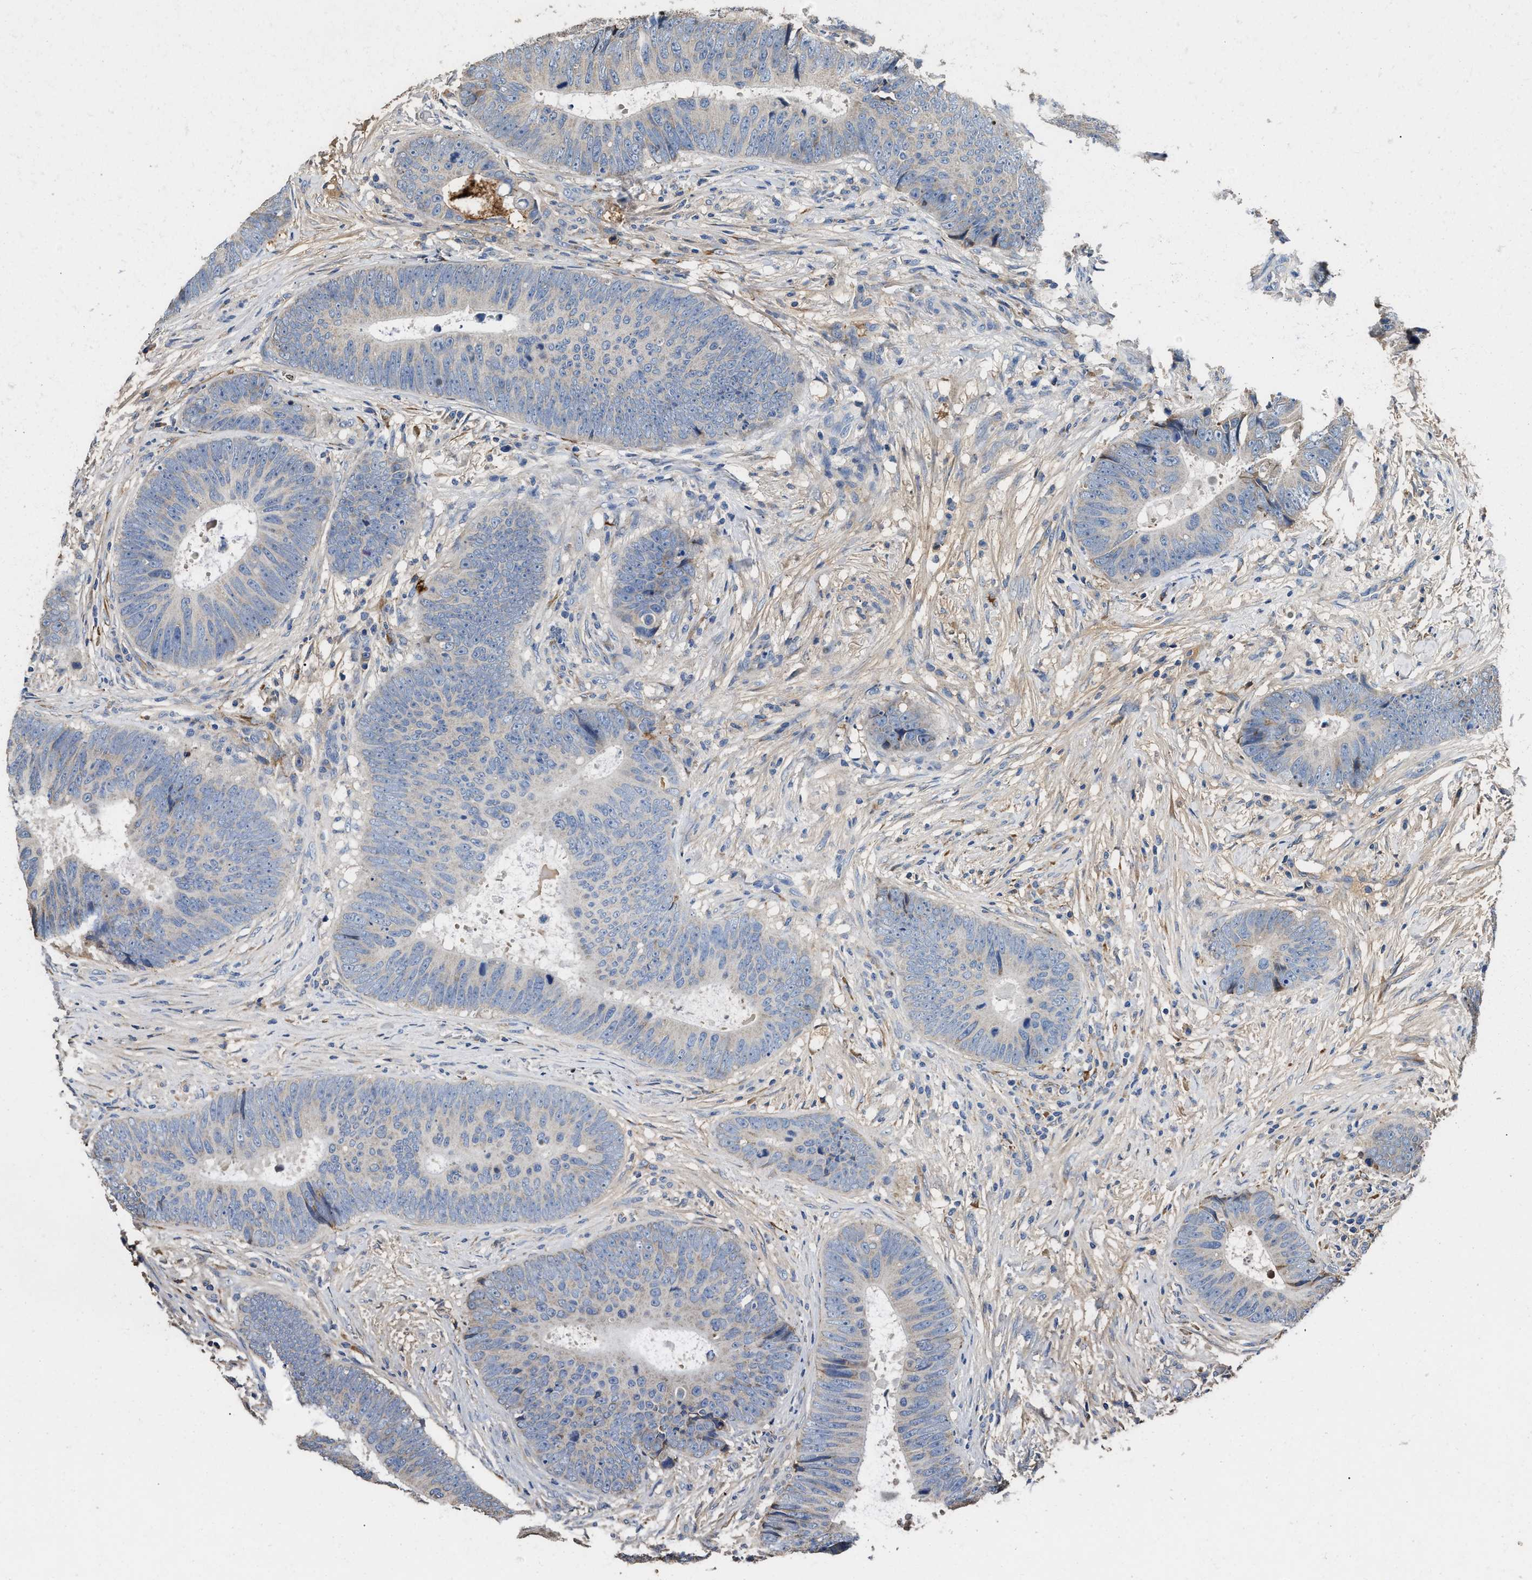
{"staining": {"intensity": "moderate", "quantity": "<25%", "location": "cytoplasmic/membranous"}, "tissue": "colorectal cancer", "cell_type": "Tumor cells", "image_type": "cancer", "snomed": [{"axis": "morphology", "description": "Adenocarcinoma, NOS"}, {"axis": "topography", "description": "Colon"}], "caption": "IHC photomicrograph of adenocarcinoma (colorectal) stained for a protein (brown), which displays low levels of moderate cytoplasmic/membranous positivity in about <25% of tumor cells.", "gene": "C3", "patient": {"sex": "male", "age": 56}}